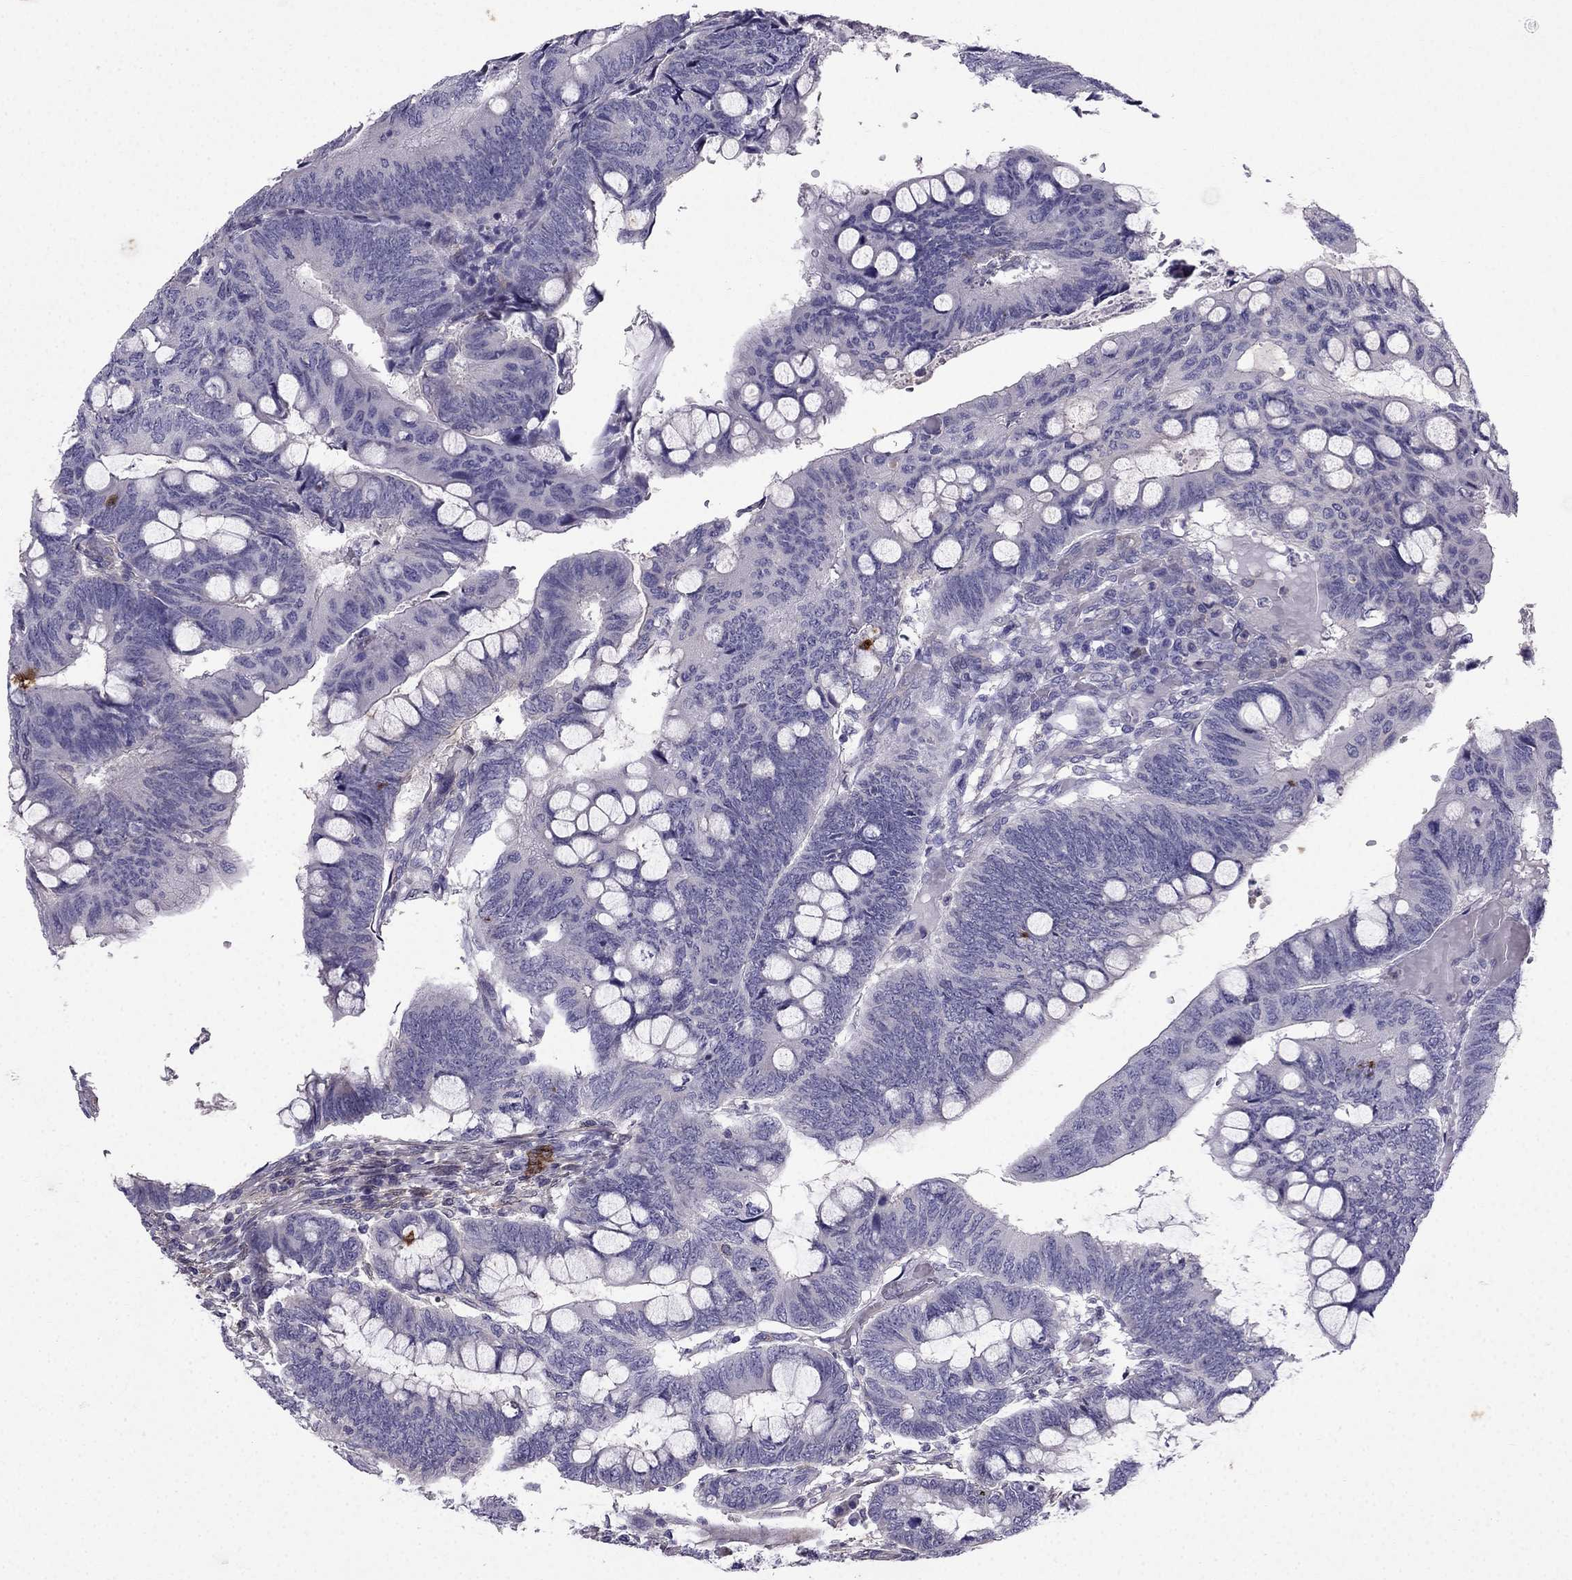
{"staining": {"intensity": "negative", "quantity": "none", "location": "none"}, "tissue": "colorectal cancer", "cell_type": "Tumor cells", "image_type": "cancer", "snomed": [{"axis": "morphology", "description": "Normal tissue, NOS"}, {"axis": "morphology", "description": "Adenocarcinoma, NOS"}, {"axis": "topography", "description": "Rectum"}], "caption": "This histopathology image is of adenocarcinoma (colorectal) stained with immunohistochemistry (IHC) to label a protein in brown with the nuclei are counter-stained blue. There is no staining in tumor cells.", "gene": "SYT5", "patient": {"sex": "male", "age": 92}}